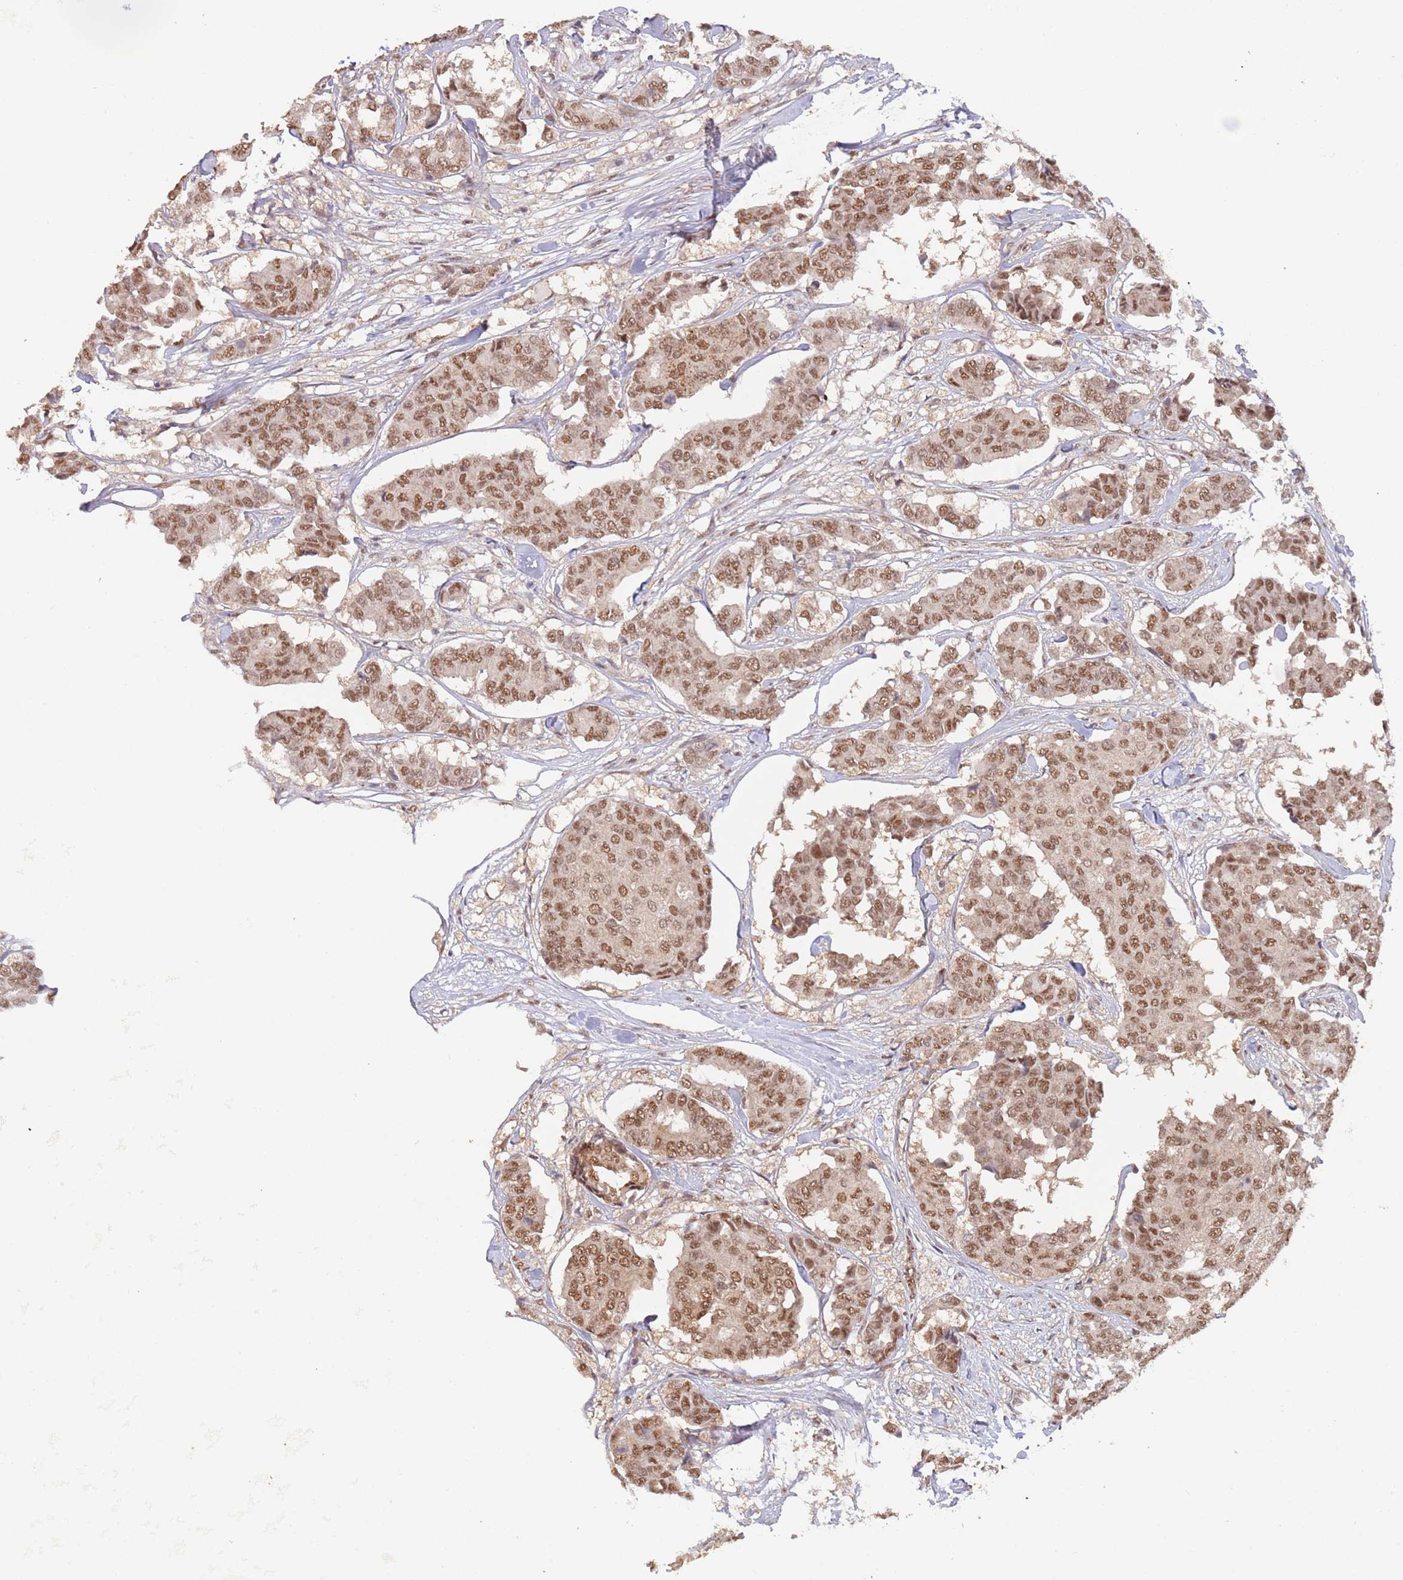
{"staining": {"intensity": "moderate", "quantity": ">75%", "location": "nuclear"}, "tissue": "breast cancer", "cell_type": "Tumor cells", "image_type": "cancer", "snomed": [{"axis": "morphology", "description": "Duct carcinoma"}, {"axis": "topography", "description": "Breast"}], "caption": "IHC photomicrograph of breast cancer (invasive ductal carcinoma) stained for a protein (brown), which shows medium levels of moderate nuclear positivity in approximately >75% of tumor cells.", "gene": "RFXANK", "patient": {"sex": "female", "age": 75}}